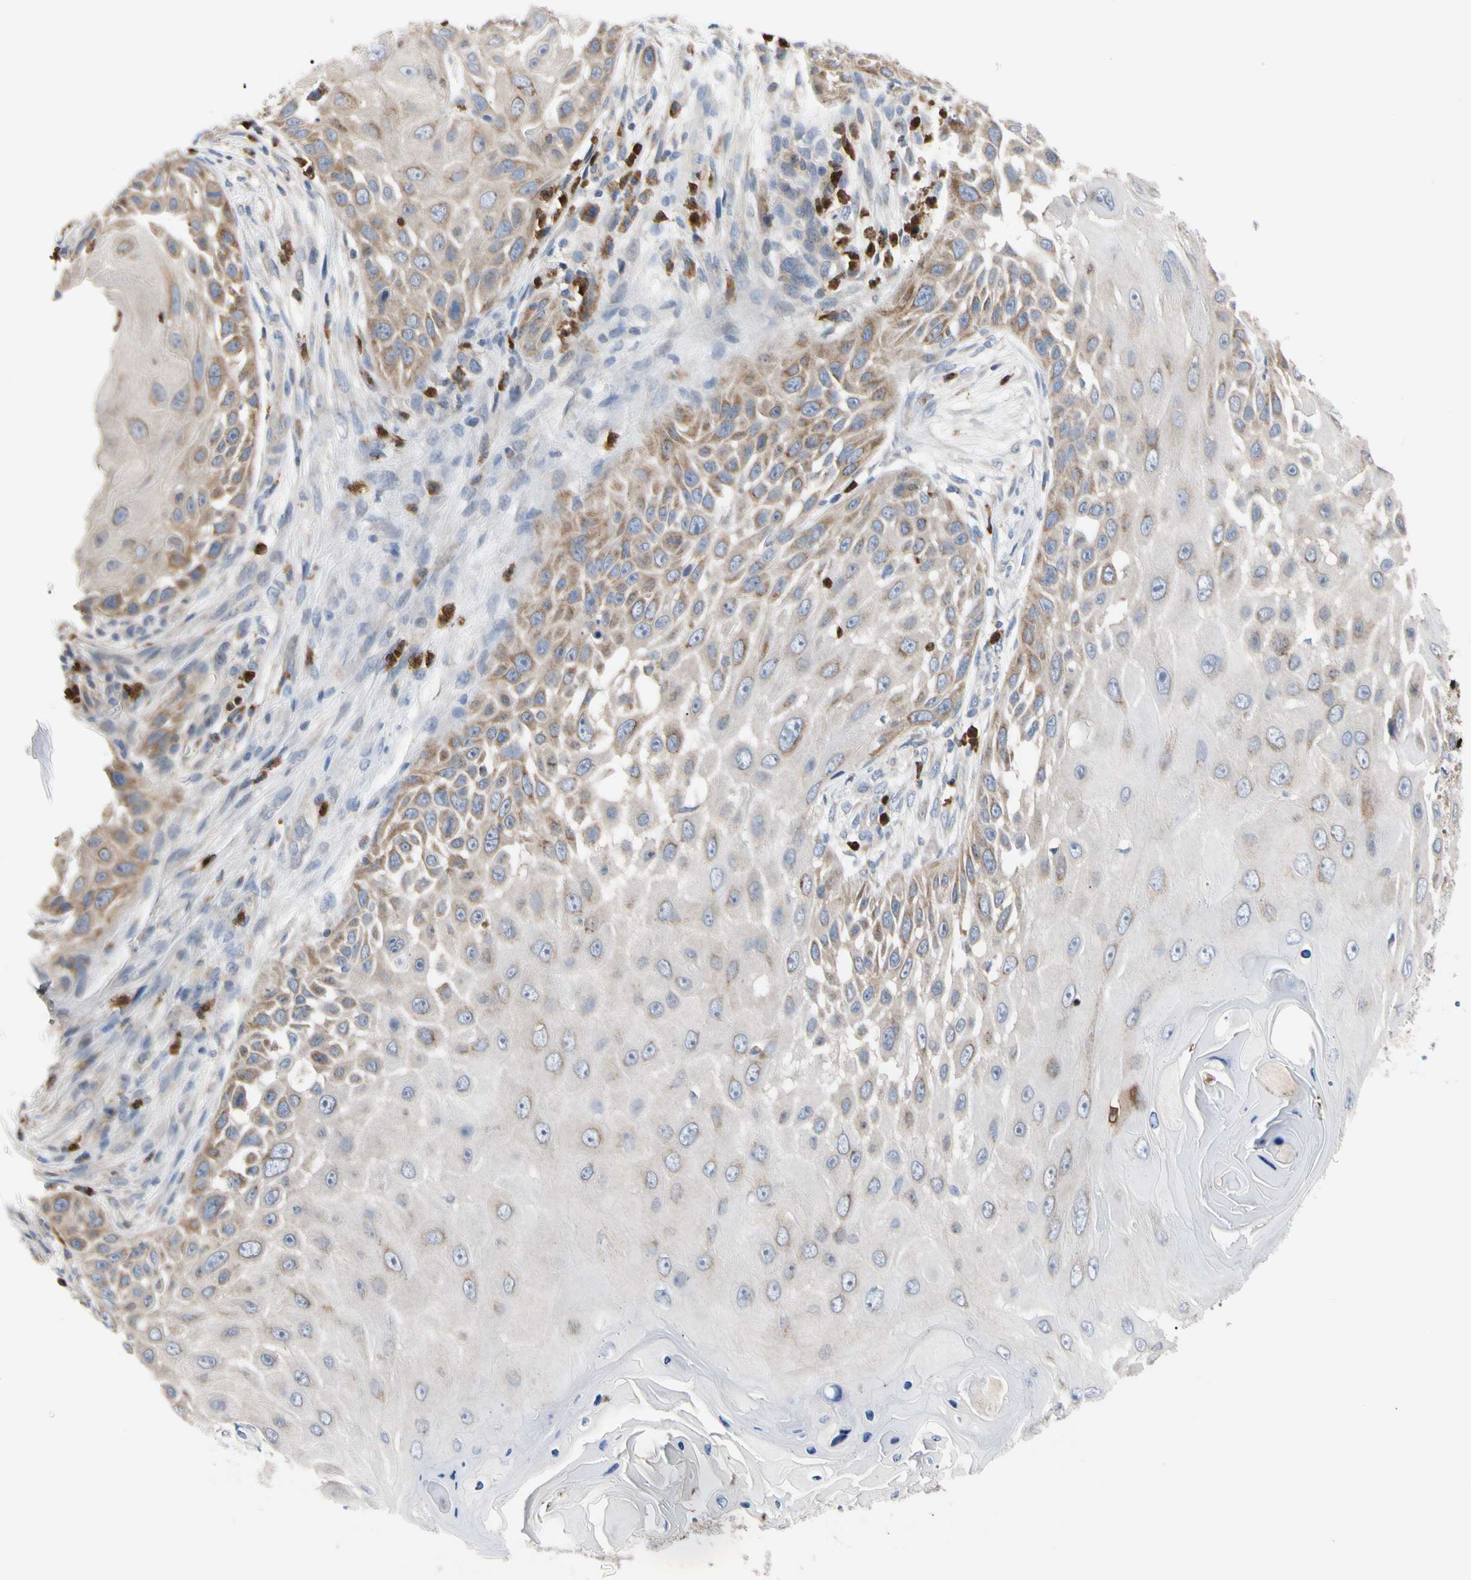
{"staining": {"intensity": "moderate", "quantity": "<25%", "location": "cytoplasmic/membranous"}, "tissue": "skin cancer", "cell_type": "Tumor cells", "image_type": "cancer", "snomed": [{"axis": "morphology", "description": "Squamous cell carcinoma, NOS"}, {"axis": "topography", "description": "Skin"}], "caption": "Protein expression analysis of skin cancer (squamous cell carcinoma) exhibits moderate cytoplasmic/membranous staining in approximately <25% of tumor cells. Using DAB (3,3'-diaminobenzidine) (brown) and hematoxylin (blue) stains, captured at high magnification using brightfield microscopy.", "gene": "MCL1", "patient": {"sex": "female", "age": 44}}